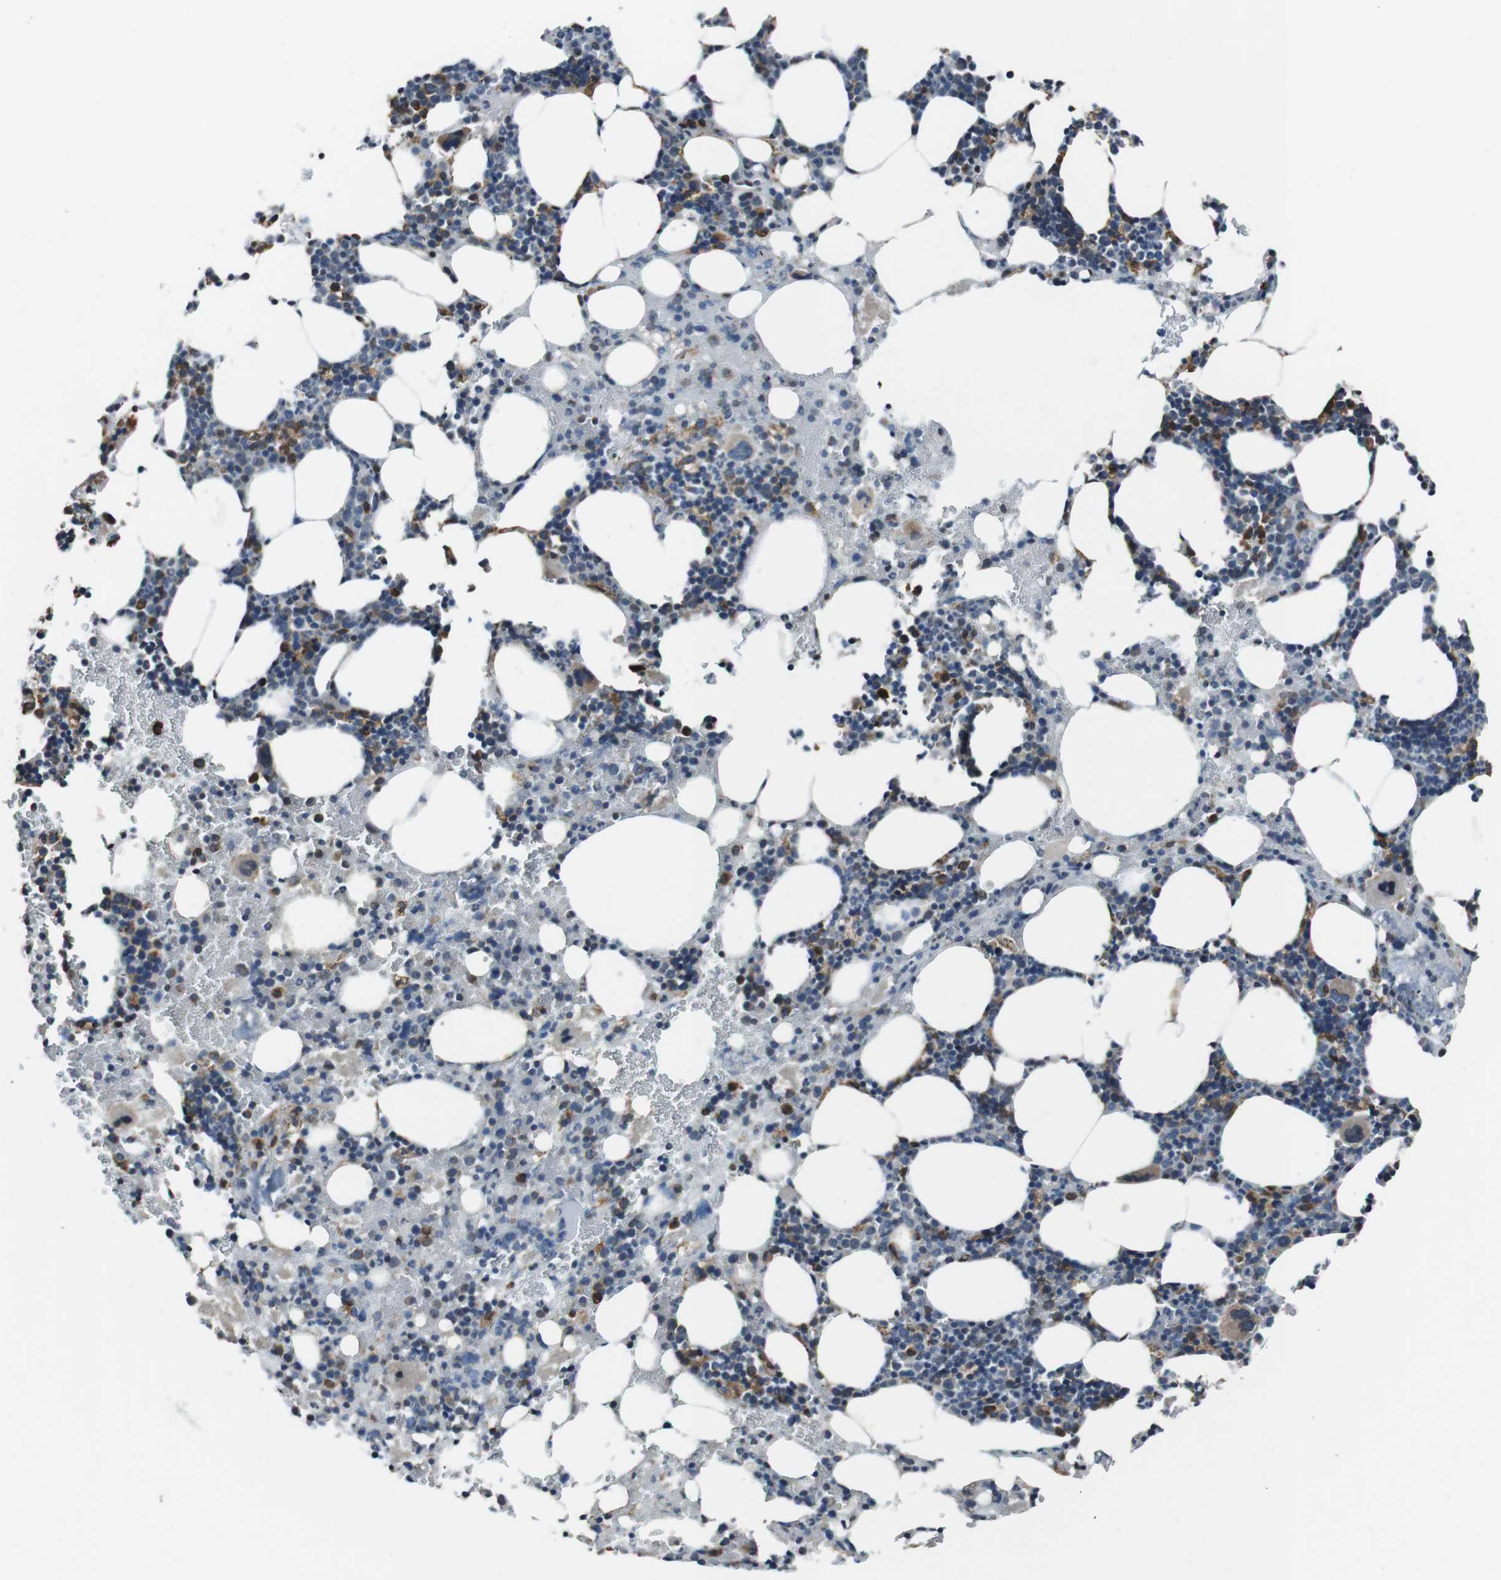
{"staining": {"intensity": "moderate", "quantity": "<25%", "location": "cytoplasmic/membranous"}, "tissue": "bone marrow", "cell_type": "Hematopoietic cells", "image_type": "normal", "snomed": [{"axis": "morphology", "description": "Normal tissue, NOS"}, {"axis": "morphology", "description": "Inflammation, NOS"}, {"axis": "topography", "description": "Bone marrow"}], "caption": "About <25% of hematopoietic cells in normal human bone marrow demonstrate moderate cytoplasmic/membranous protein positivity as visualized by brown immunohistochemical staining.", "gene": "CISD2", "patient": {"sex": "female", "age": 64}}